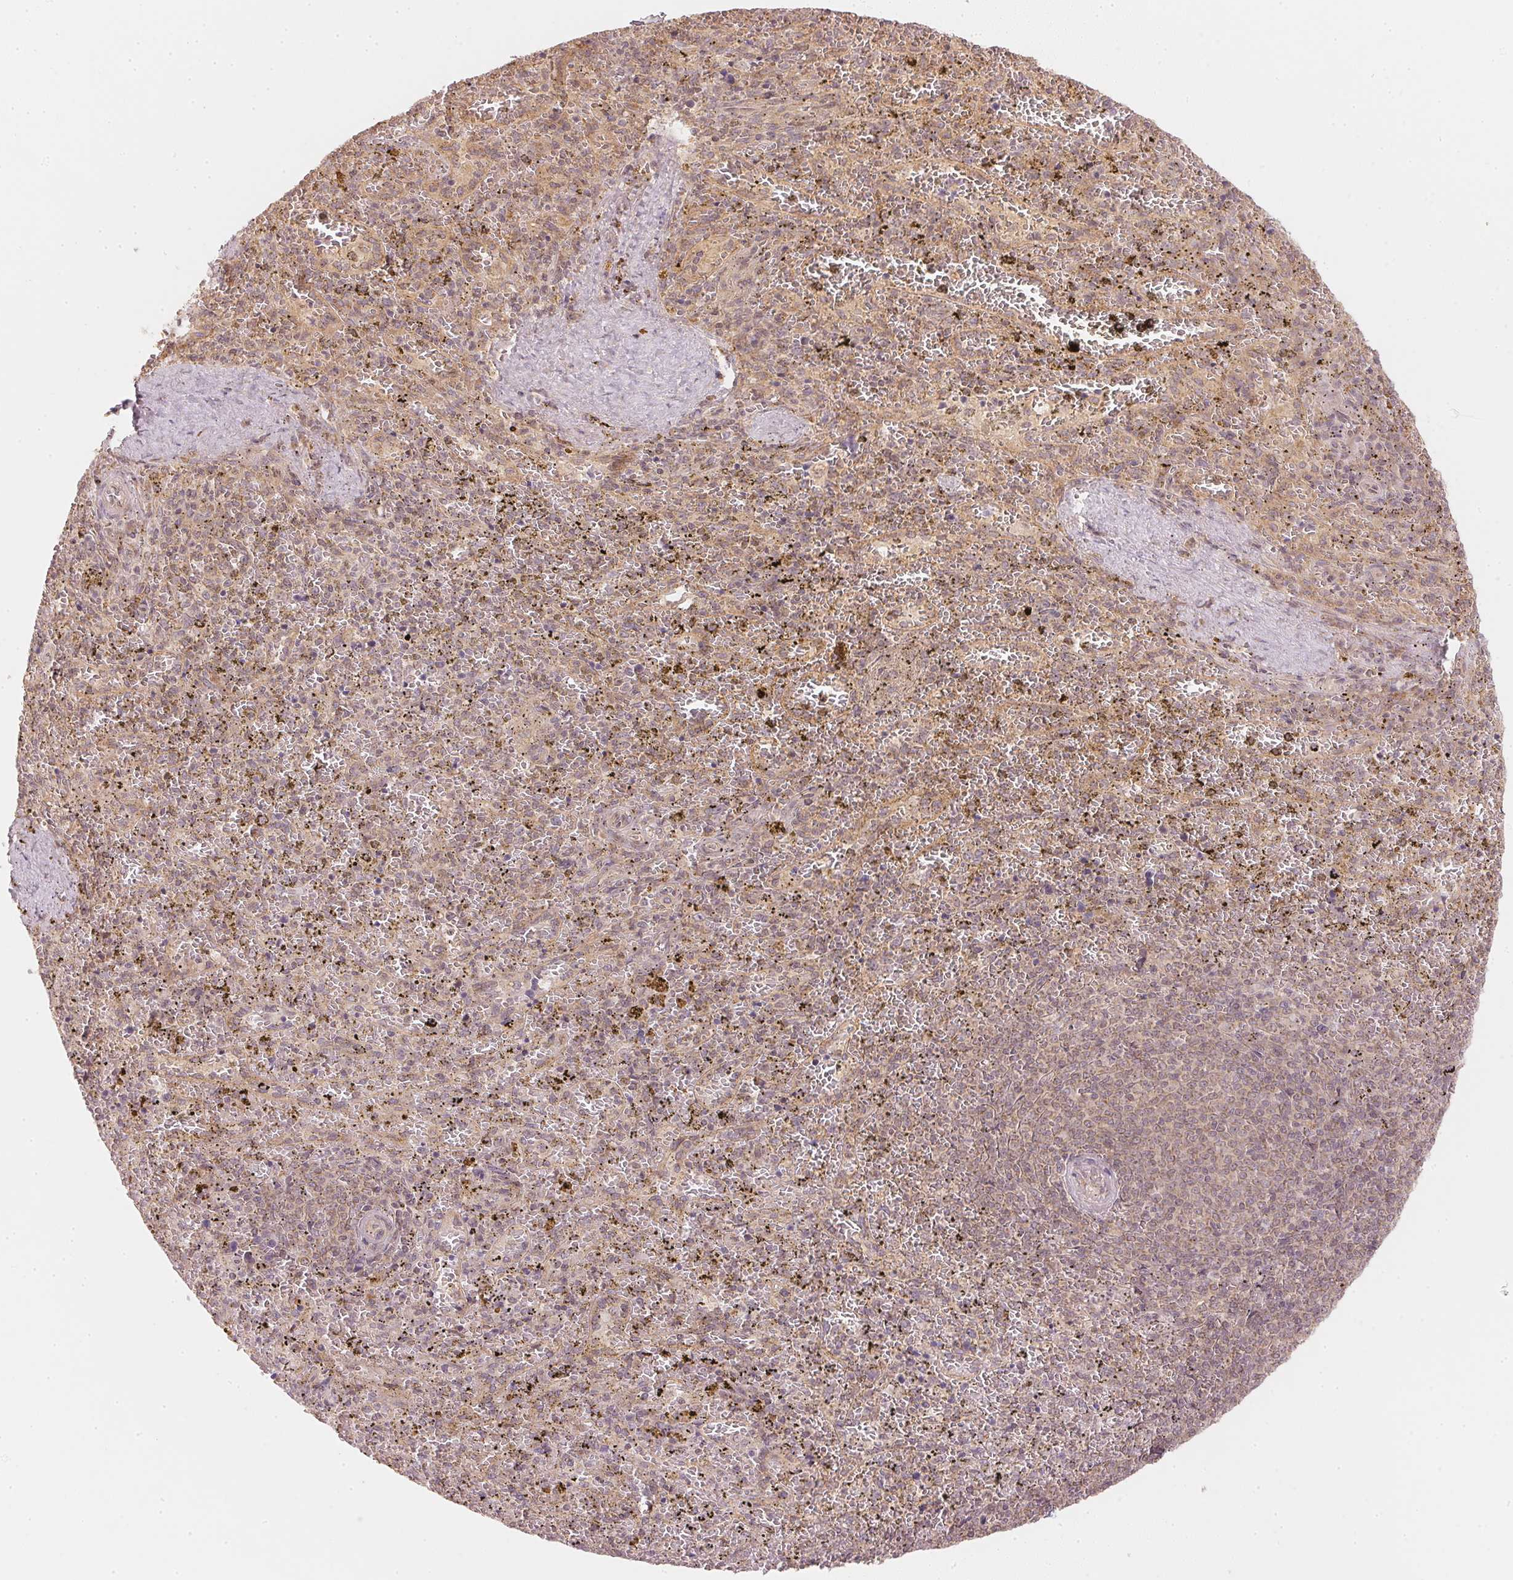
{"staining": {"intensity": "weak", "quantity": "25%-75%", "location": "cytoplasmic/membranous"}, "tissue": "spleen", "cell_type": "Cells in red pulp", "image_type": "normal", "snomed": [{"axis": "morphology", "description": "Normal tissue, NOS"}, {"axis": "topography", "description": "Spleen"}], "caption": "Immunohistochemistry (IHC) of benign human spleen reveals low levels of weak cytoplasmic/membranous expression in about 25%-75% of cells in red pulp. The staining is performed using DAB brown chromogen to label protein expression. The nuclei are counter-stained blue using hematoxylin.", "gene": "WDR54", "patient": {"sex": "female", "age": 50}}